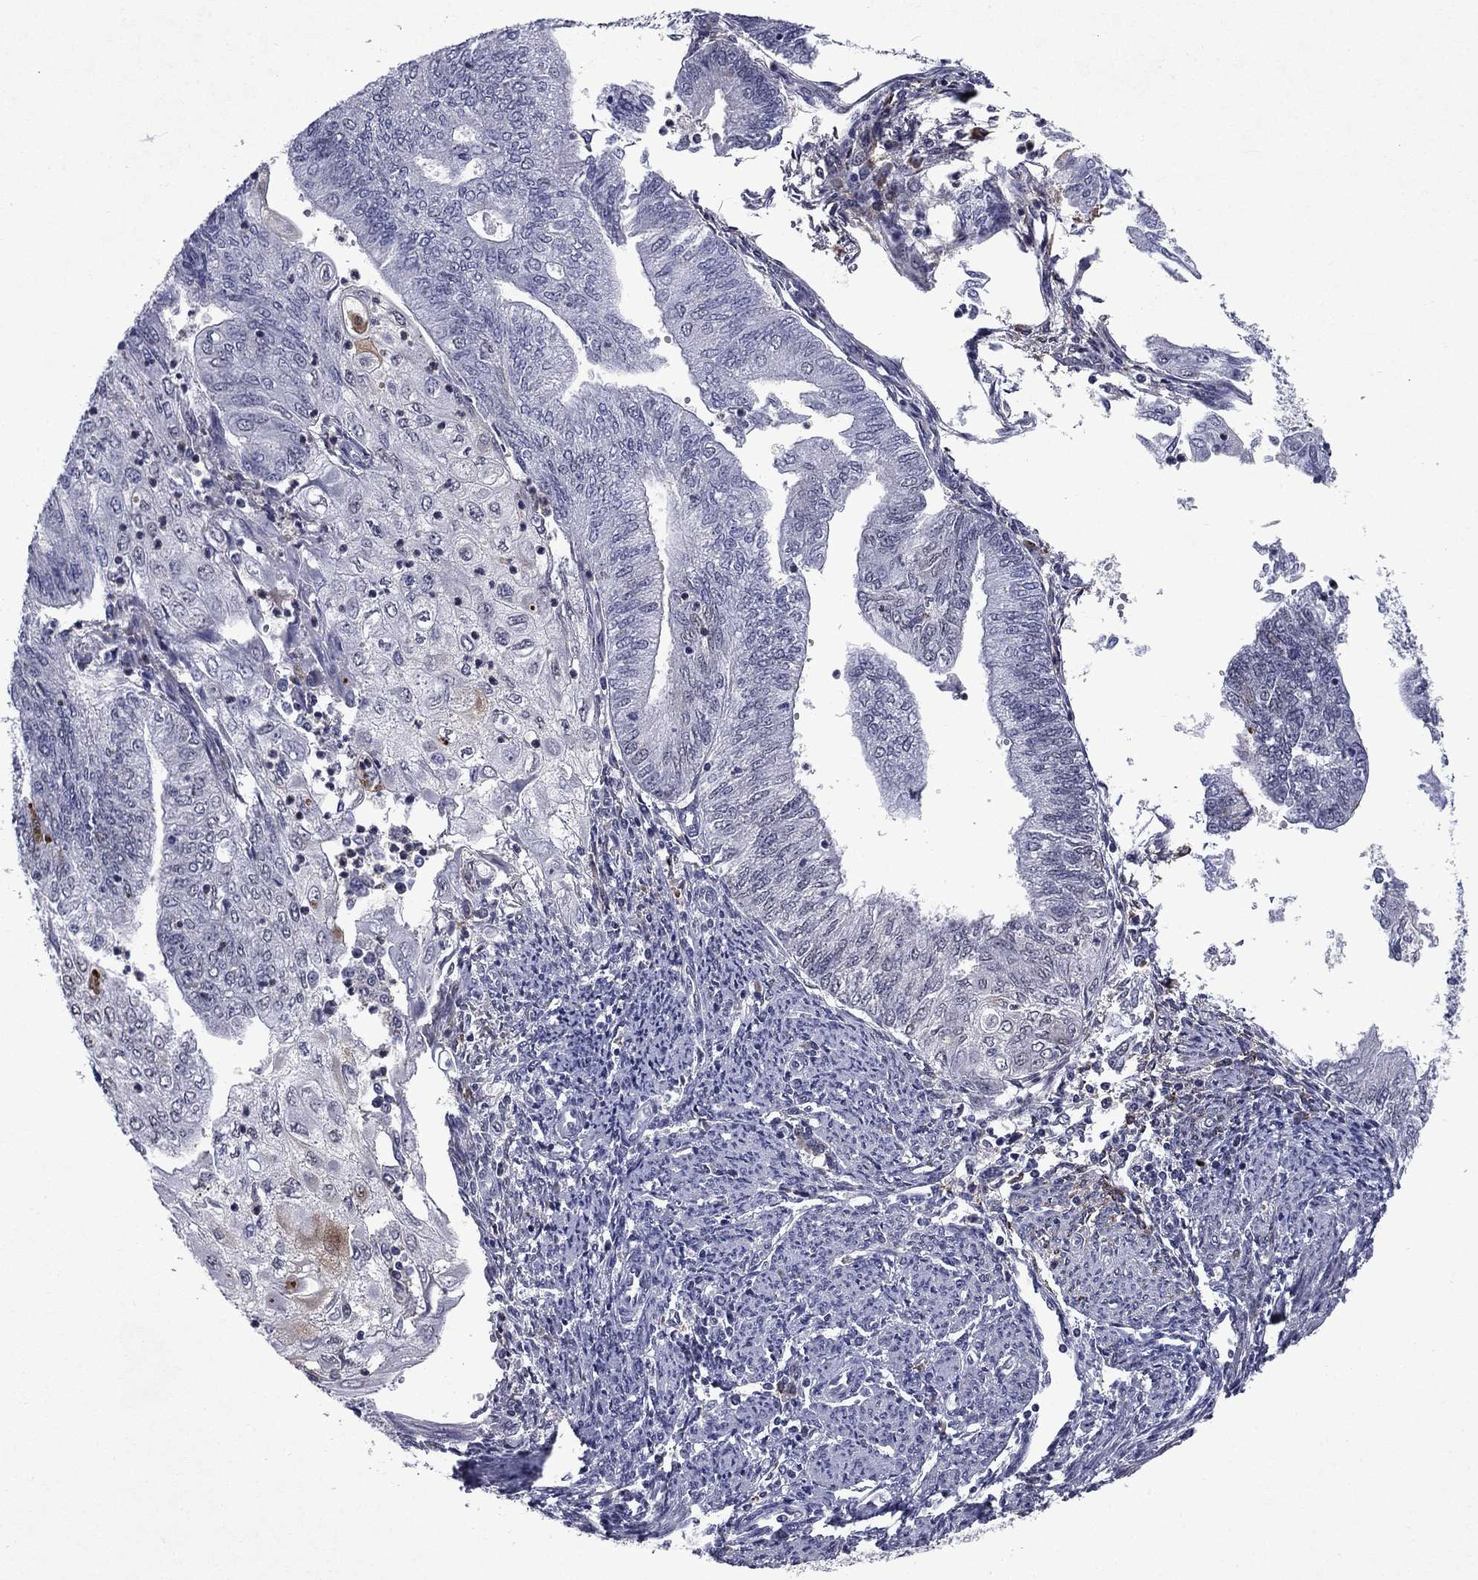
{"staining": {"intensity": "negative", "quantity": "none", "location": "none"}, "tissue": "endometrial cancer", "cell_type": "Tumor cells", "image_type": "cancer", "snomed": [{"axis": "morphology", "description": "Adenocarcinoma, NOS"}, {"axis": "topography", "description": "Endometrium"}], "caption": "Immunohistochemistry of human endometrial cancer (adenocarcinoma) exhibits no positivity in tumor cells.", "gene": "ECM1", "patient": {"sex": "female", "age": 59}}